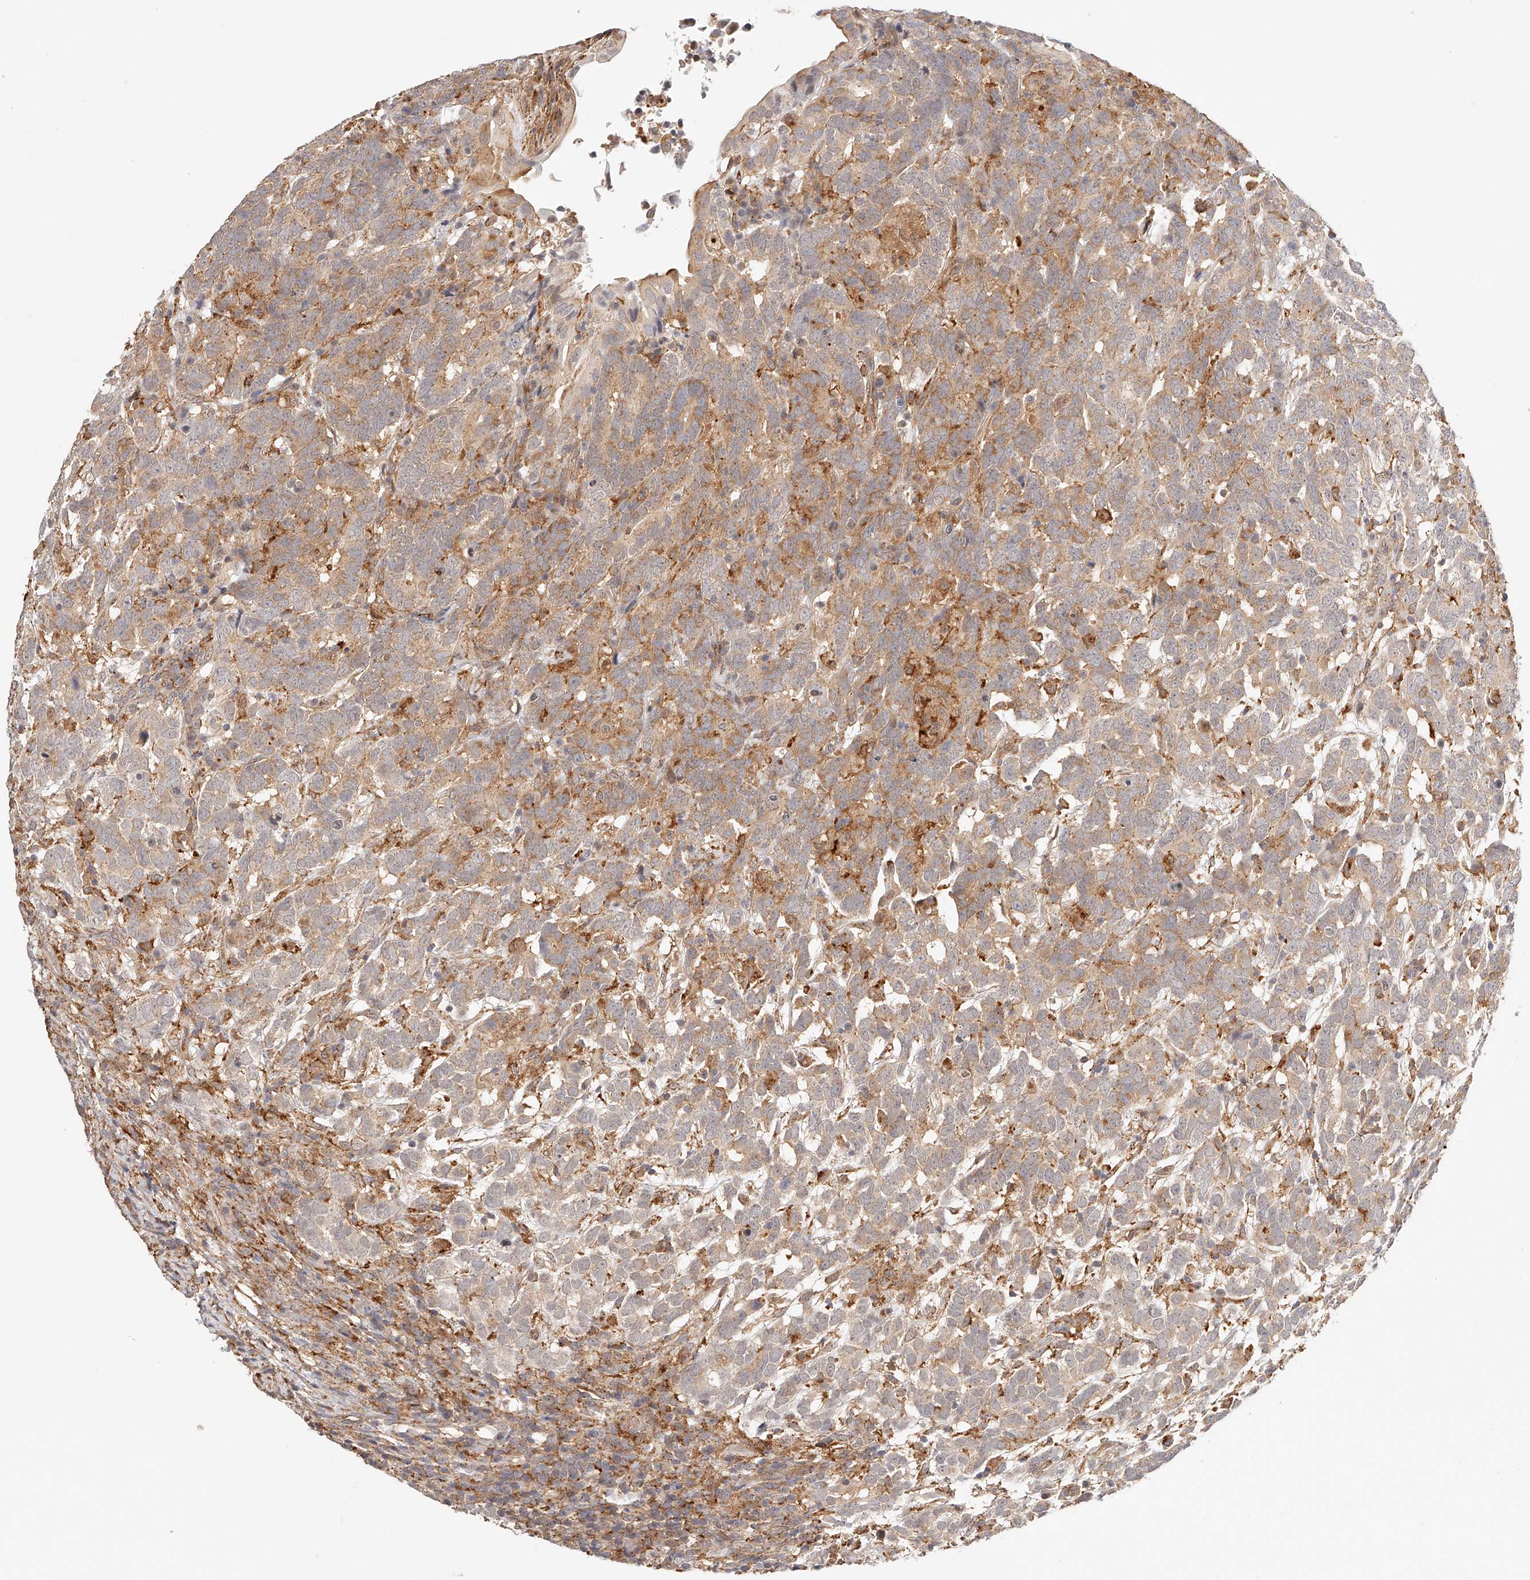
{"staining": {"intensity": "moderate", "quantity": ">75%", "location": "cytoplasmic/membranous"}, "tissue": "testis cancer", "cell_type": "Tumor cells", "image_type": "cancer", "snomed": [{"axis": "morphology", "description": "Carcinoma, Embryonal, NOS"}, {"axis": "topography", "description": "Testis"}], "caption": "Brown immunohistochemical staining in testis cancer (embryonal carcinoma) exhibits moderate cytoplasmic/membranous staining in approximately >75% of tumor cells. (DAB (3,3'-diaminobenzidine) IHC, brown staining for protein, blue staining for nuclei).", "gene": "SYNC", "patient": {"sex": "male", "age": 26}}